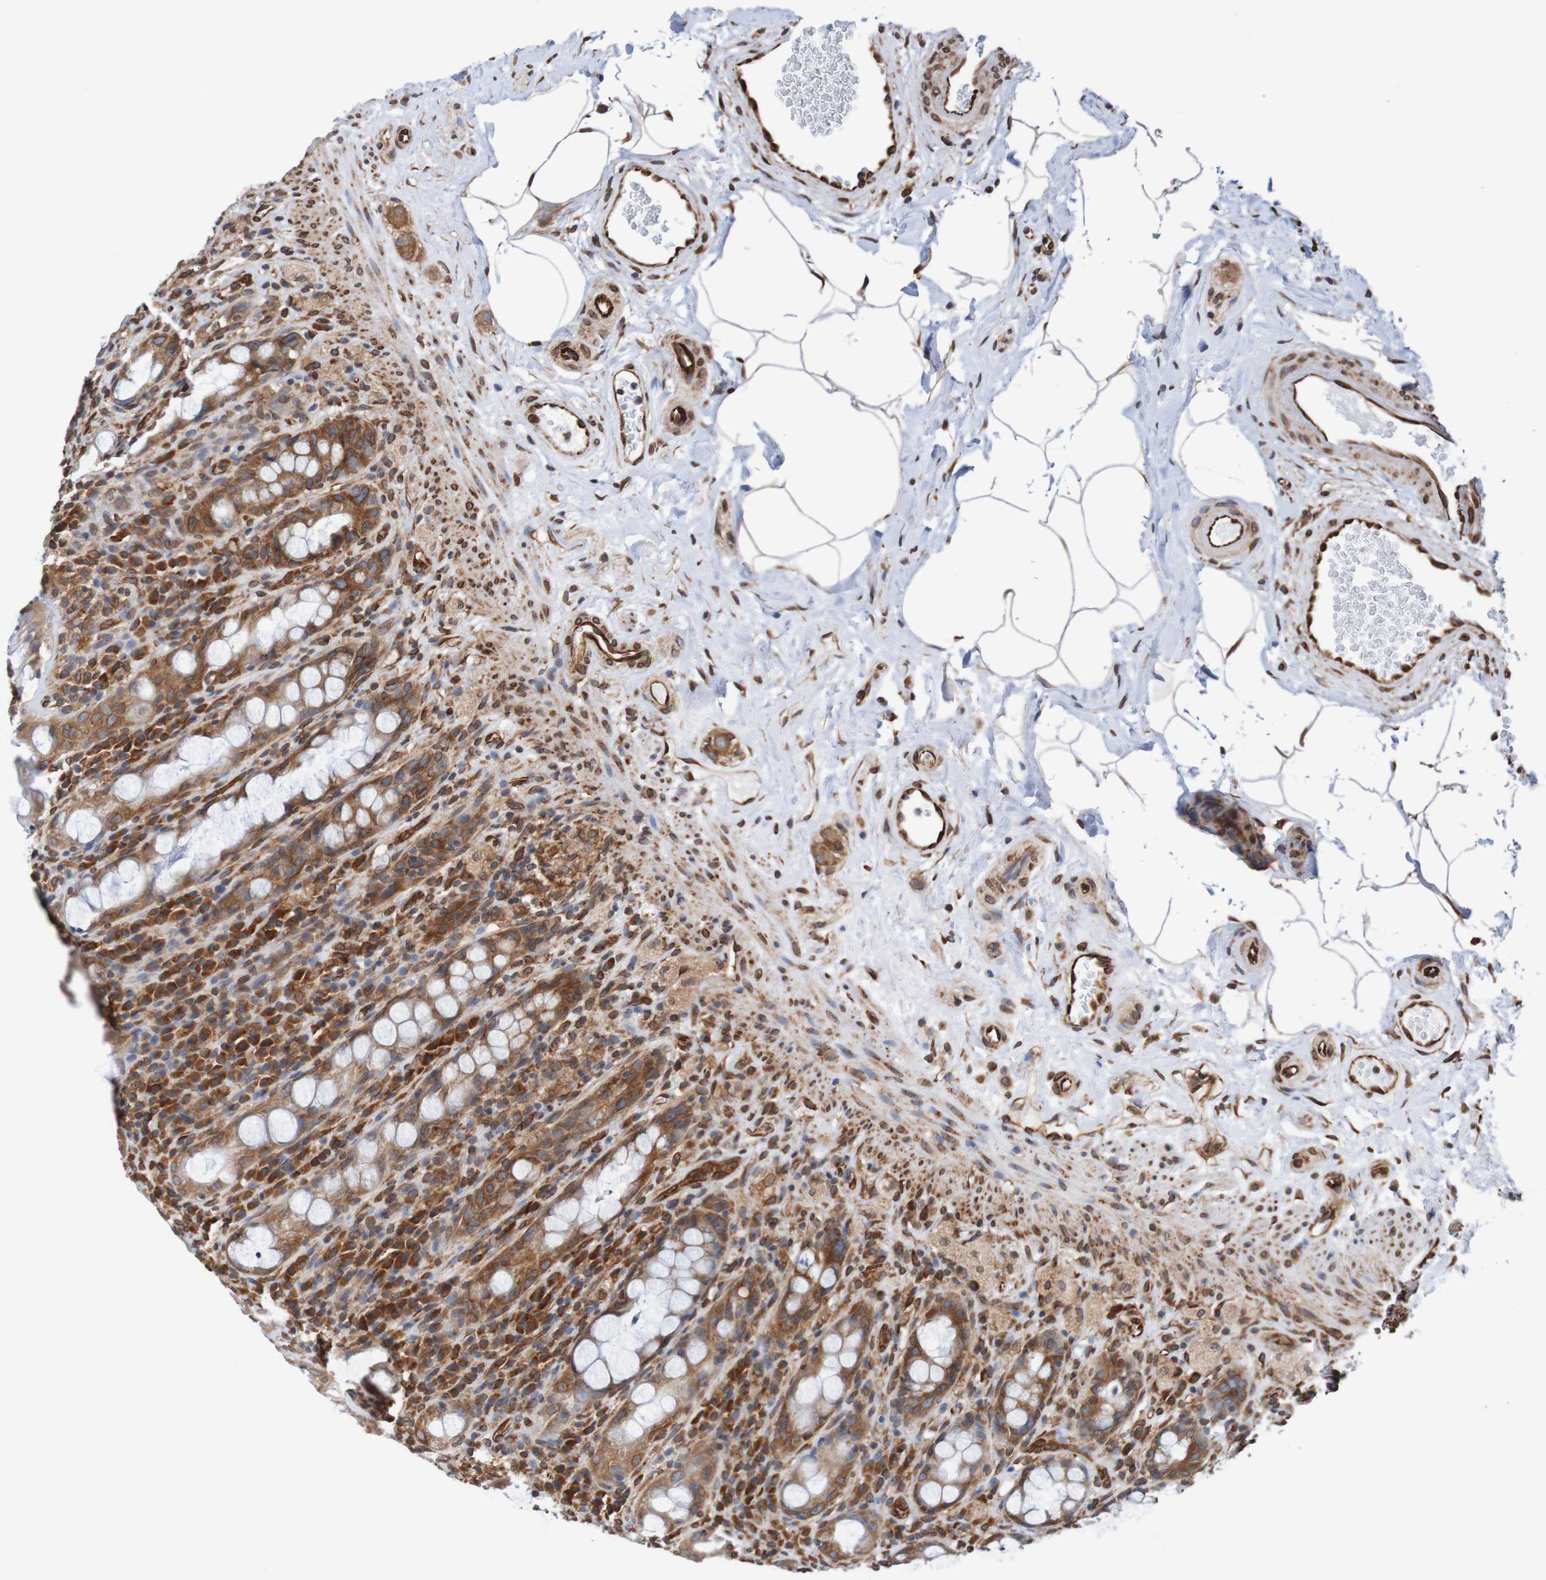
{"staining": {"intensity": "moderate", "quantity": "25%-75%", "location": "cytoplasmic/membranous"}, "tissue": "rectum", "cell_type": "Glandular cells", "image_type": "normal", "snomed": [{"axis": "morphology", "description": "Normal tissue, NOS"}, {"axis": "topography", "description": "Rectum"}], "caption": "Protein analysis of unremarkable rectum shows moderate cytoplasmic/membranous staining in about 25%-75% of glandular cells.", "gene": "TMEM109", "patient": {"sex": "male", "age": 44}}